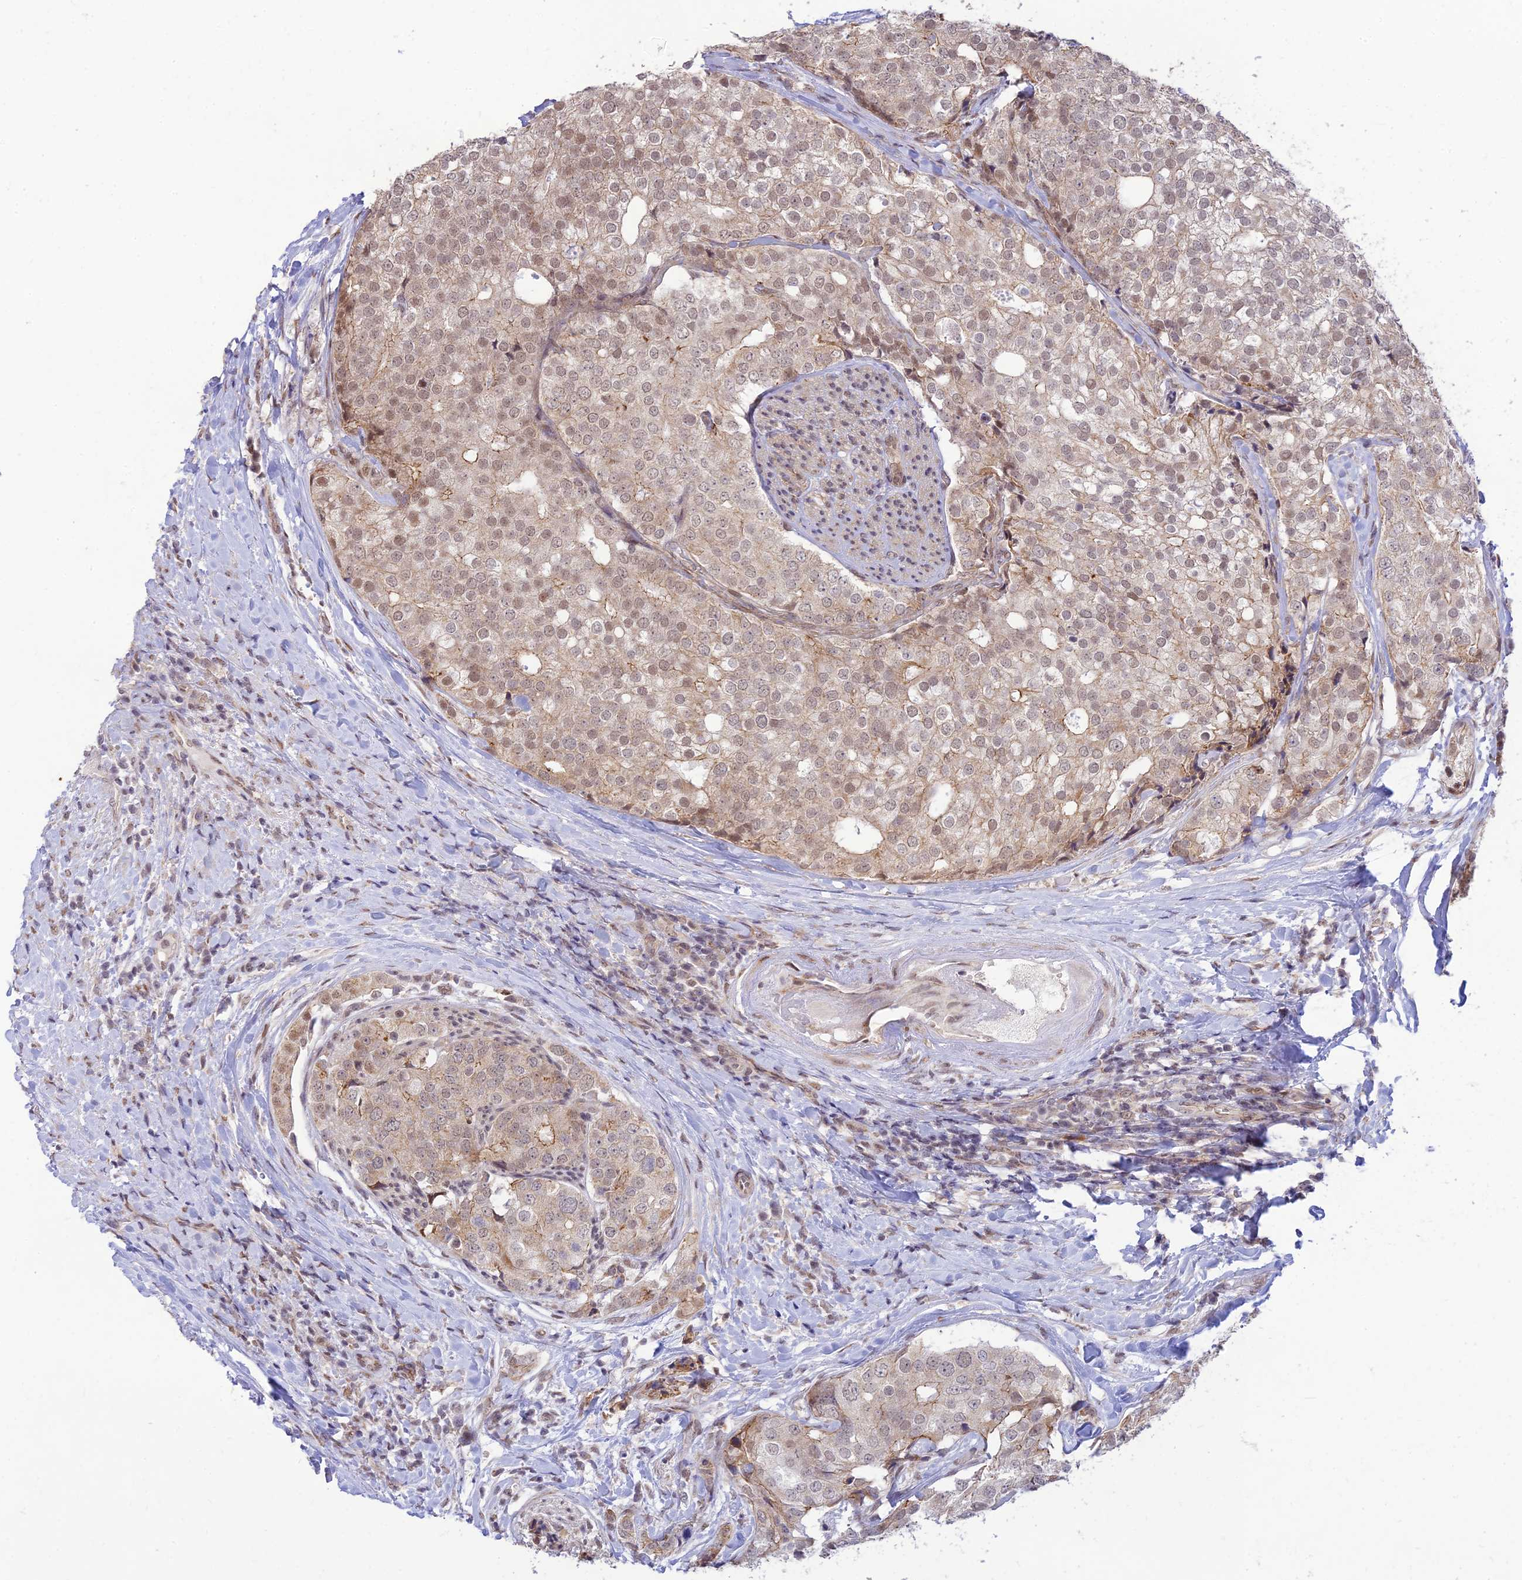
{"staining": {"intensity": "weak", "quantity": ">75%", "location": "cytoplasmic/membranous,nuclear"}, "tissue": "prostate cancer", "cell_type": "Tumor cells", "image_type": "cancer", "snomed": [{"axis": "morphology", "description": "Adenocarcinoma, High grade"}, {"axis": "topography", "description": "Prostate"}], "caption": "Immunohistochemical staining of human adenocarcinoma (high-grade) (prostate) demonstrates low levels of weak cytoplasmic/membranous and nuclear protein staining in approximately >75% of tumor cells.", "gene": "MICOS13", "patient": {"sex": "male", "age": 49}}